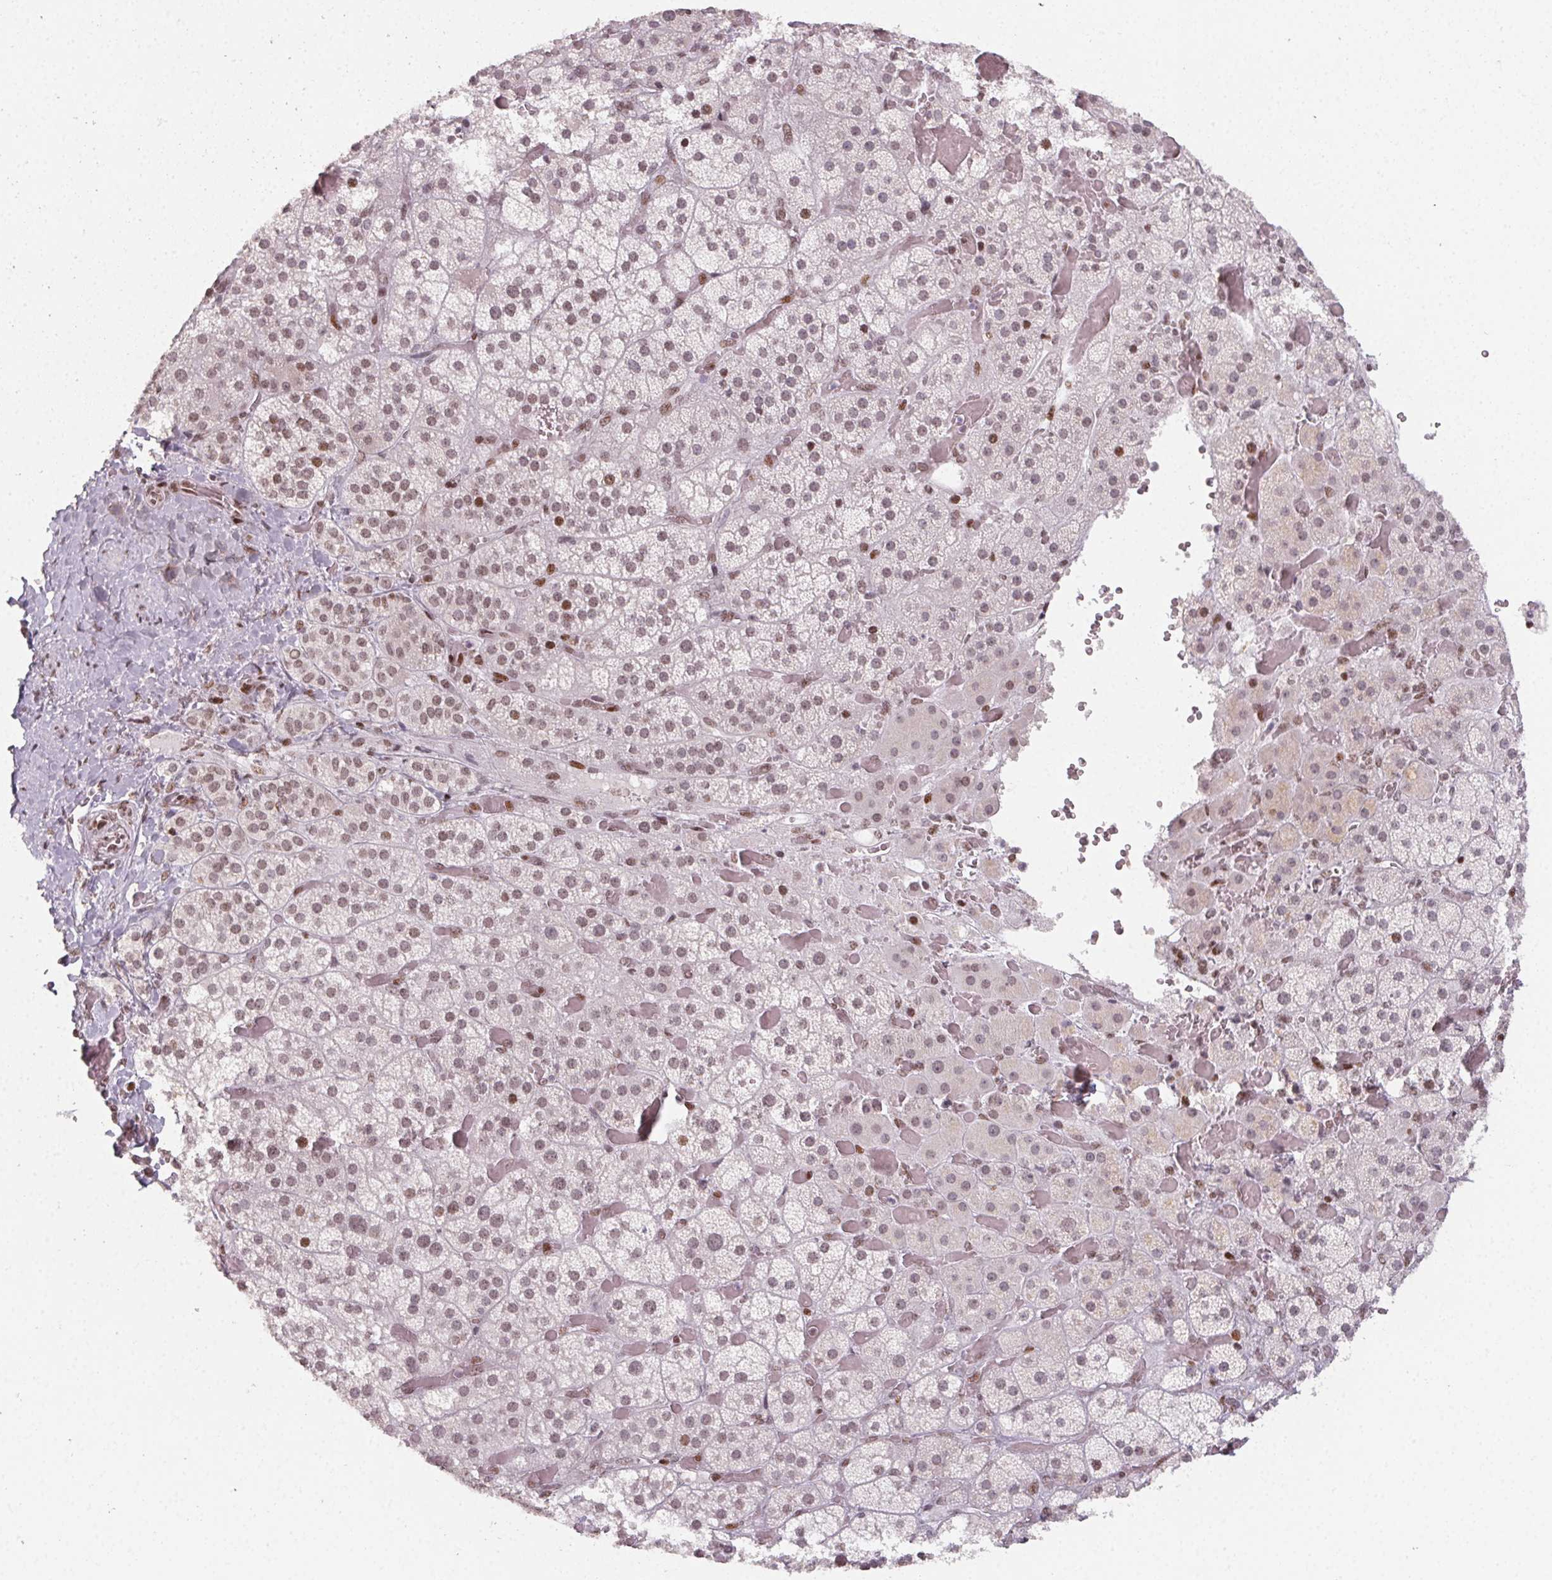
{"staining": {"intensity": "moderate", "quantity": ">75%", "location": "nuclear"}, "tissue": "adrenal gland", "cell_type": "Glandular cells", "image_type": "normal", "snomed": [{"axis": "morphology", "description": "Normal tissue, NOS"}, {"axis": "topography", "description": "Adrenal gland"}], "caption": "High-power microscopy captured an immunohistochemistry (IHC) photomicrograph of normal adrenal gland, revealing moderate nuclear staining in about >75% of glandular cells.", "gene": "KMT2A", "patient": {"sex": "male", "age": 57}}